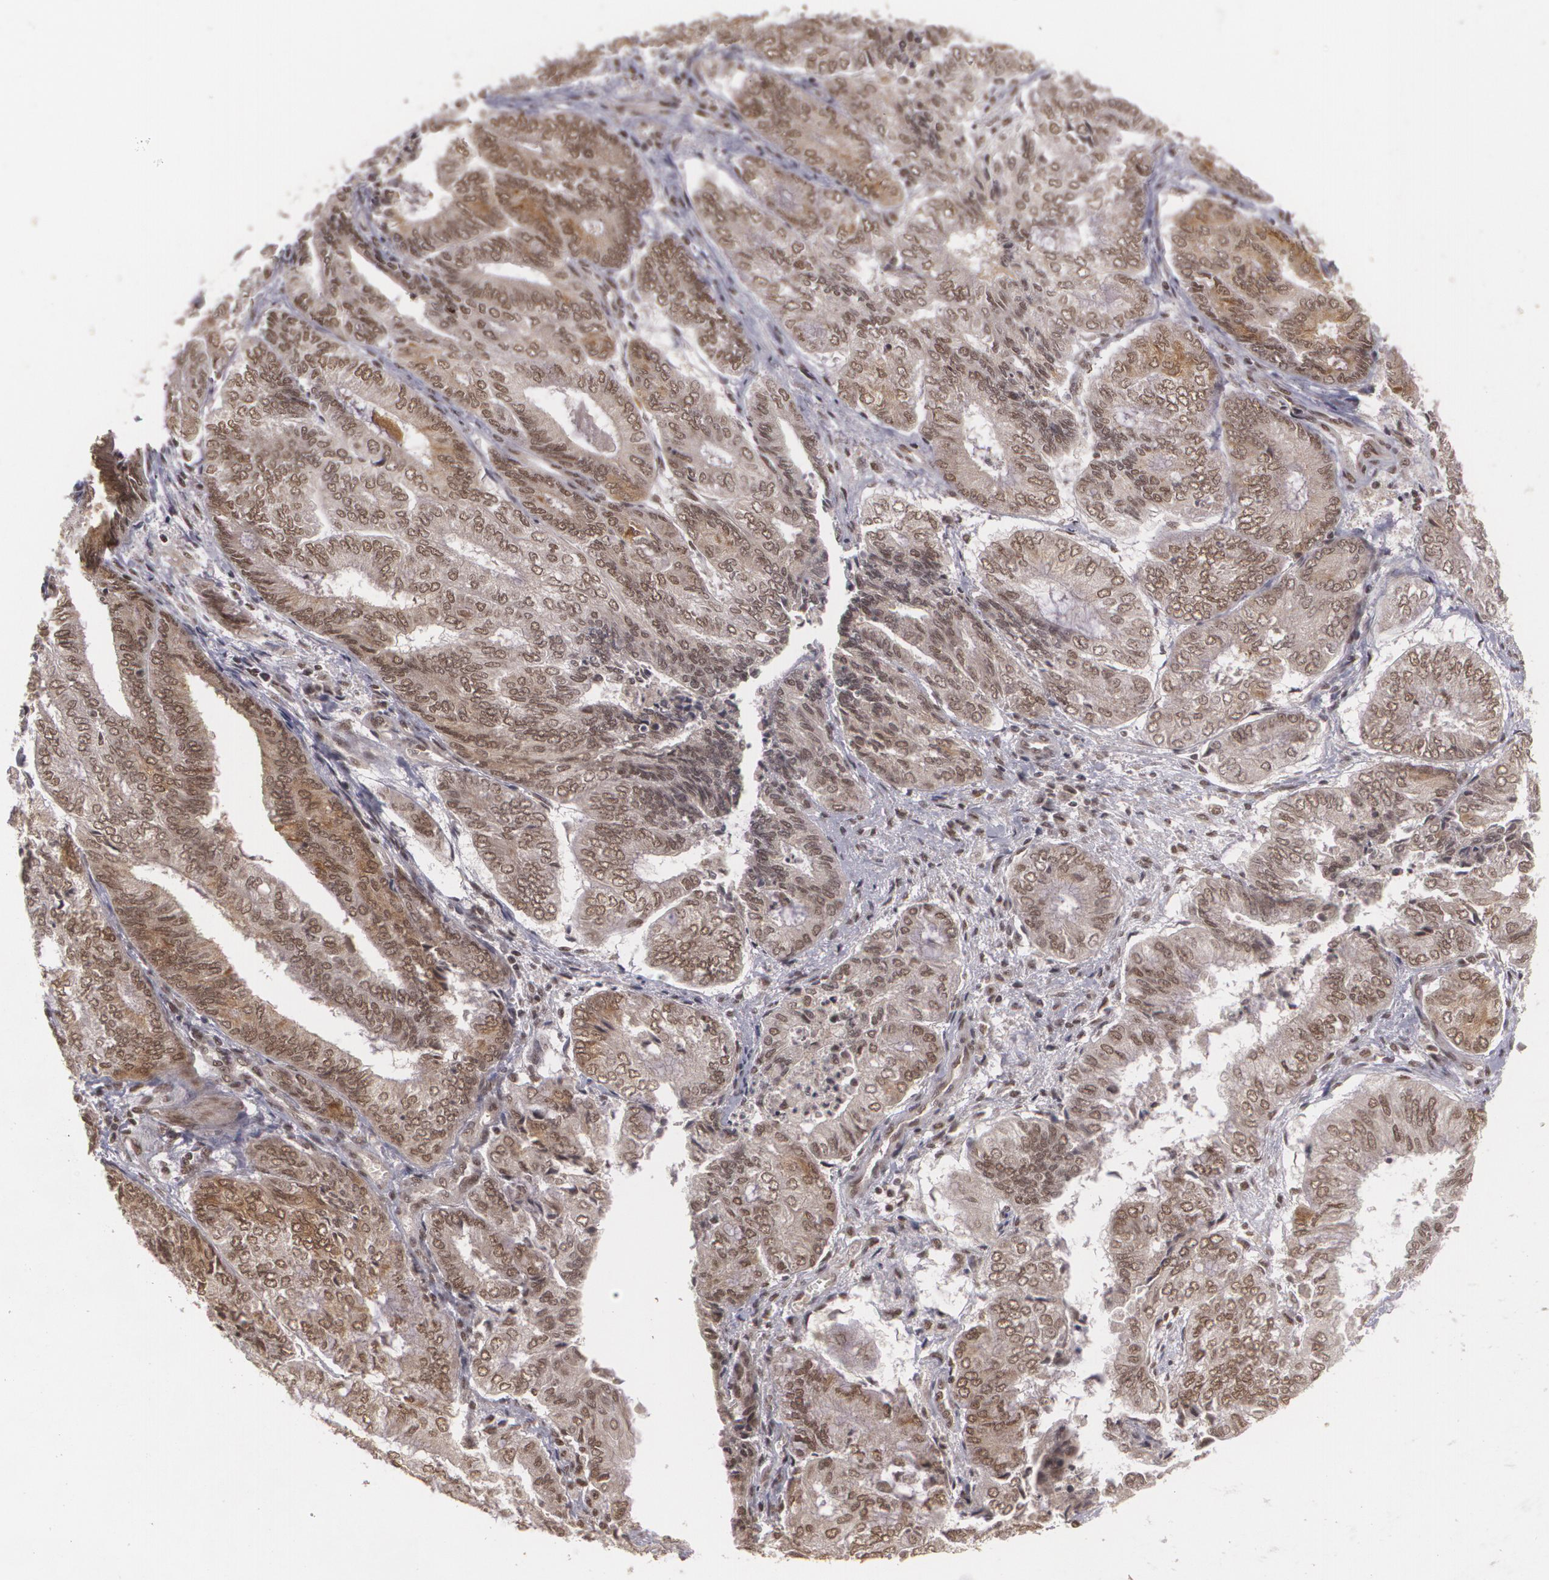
{"staining": {"intensity": "moderate", "quantity": ">75%", "location": "nuclear"}, "tissue": "endometrial cancer", "cell_type": "Tumor cells", "image_type": "cancer", "snomed": [{"axis": "morphology", "description": "Adenocarcinoma, NOS"}, {"axis": "topography", "description": "Endometrium"}], "caption": "Adenocarcinoma (endometrial) was stained to show a protein in brown. There is medium levels of moderate nuclear staining in about >75% of tumor cells. (Brightfield microscopy of DAB IHC at high magnification).", "gene": "RXRB", "patient": {"sex": "female", "age": 59}}